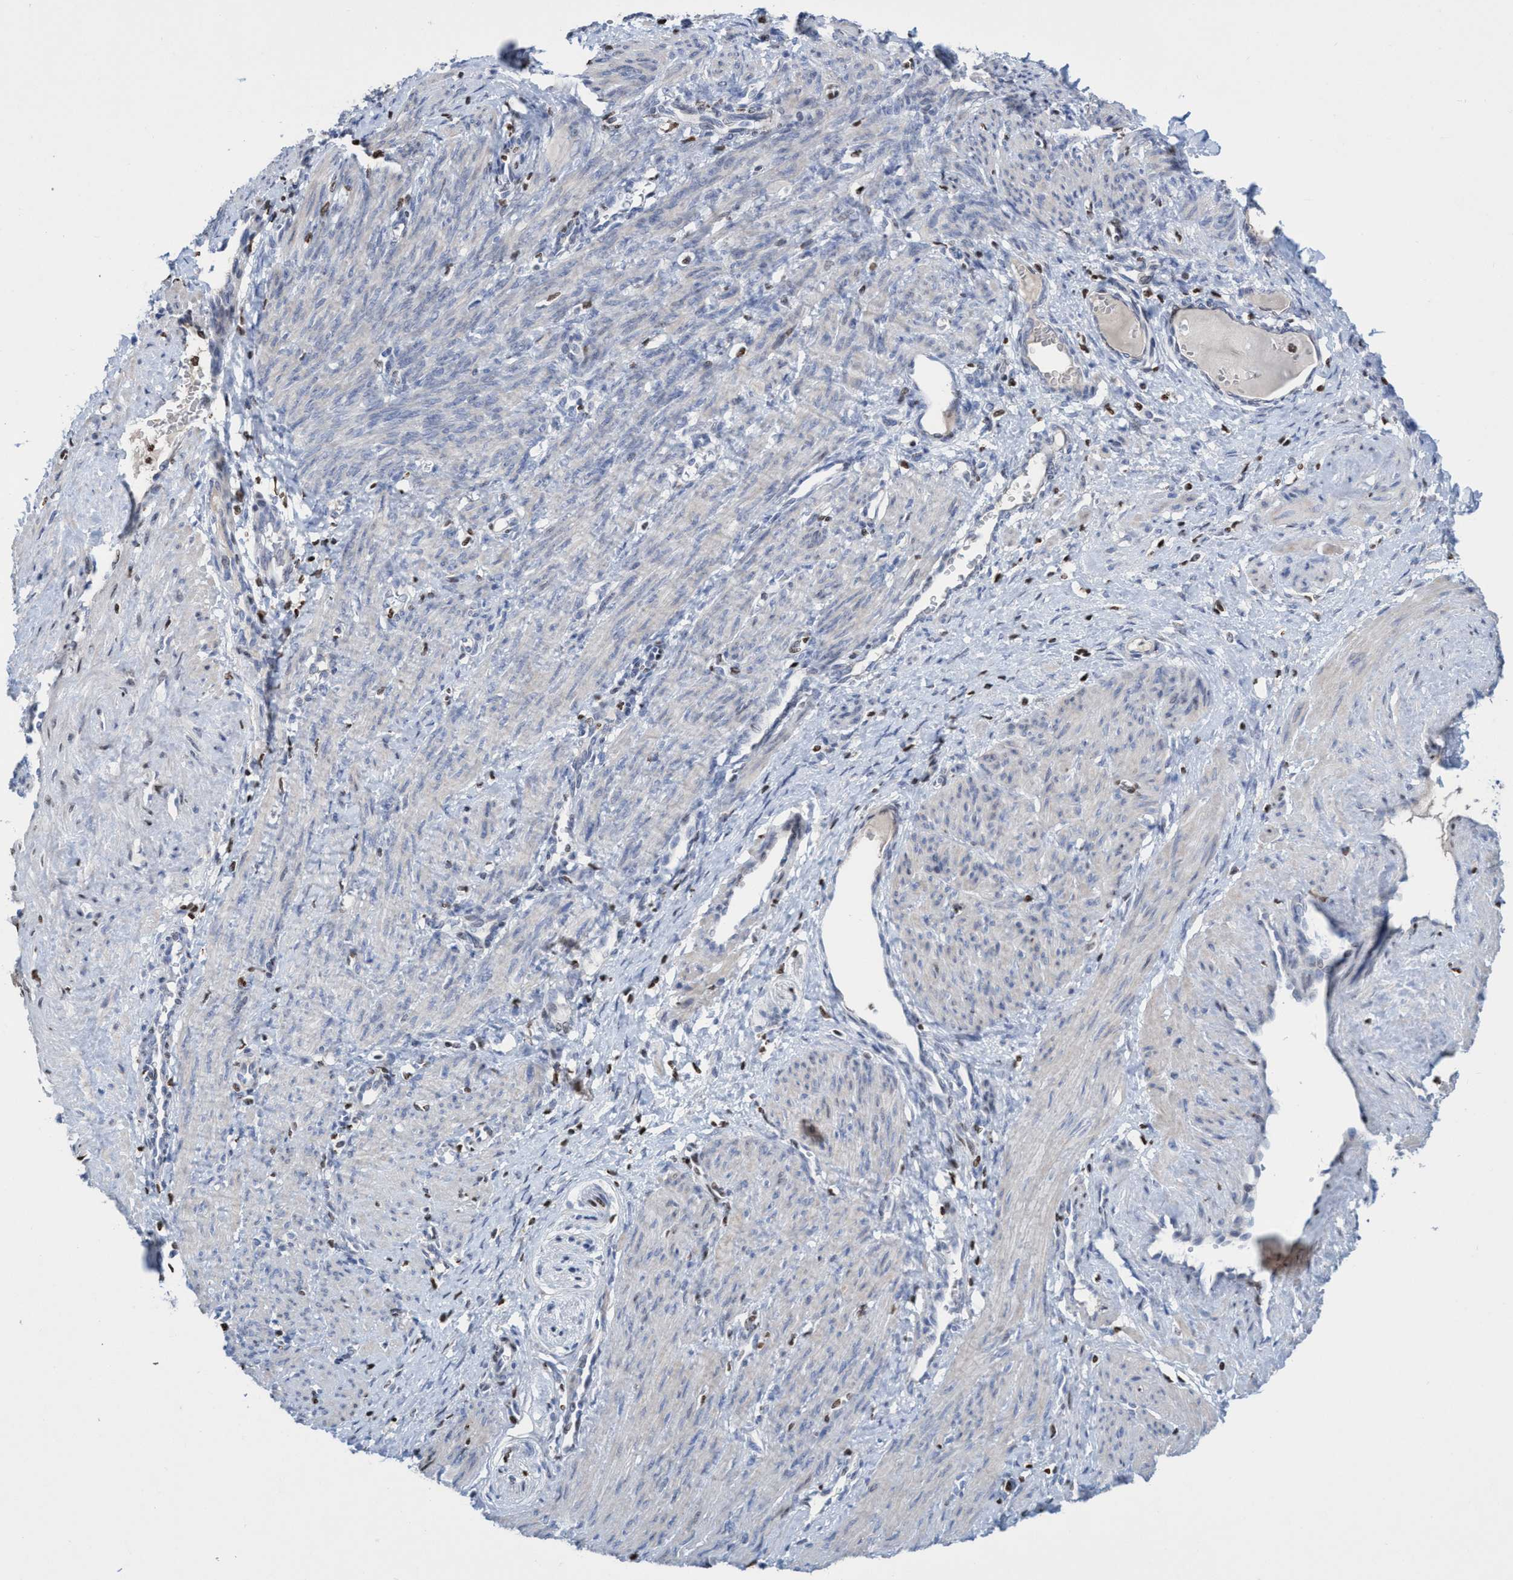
{"staining": {"intensity": "negative", "quantity": "none", "location": "none"}, "tissue": "smooth muscle", "cell_type": "Smooth muscle cells", "image_type": "normal", "snomed": [{"axis": "morphology", "description": "Normal tissue, NOS"}, {"axis": "topography", "description": "Endometrium"}], "caption": "Immunohistochemistry (IHC) micrograph of normal smooth muscle: smooth muscle stained with DAB (3,3'-diaminobenzidine) exhibits no significant protein staining in smooth muscle cells.", "gene": "CBX2", "patient": {"sex": "female", "age": 33}}